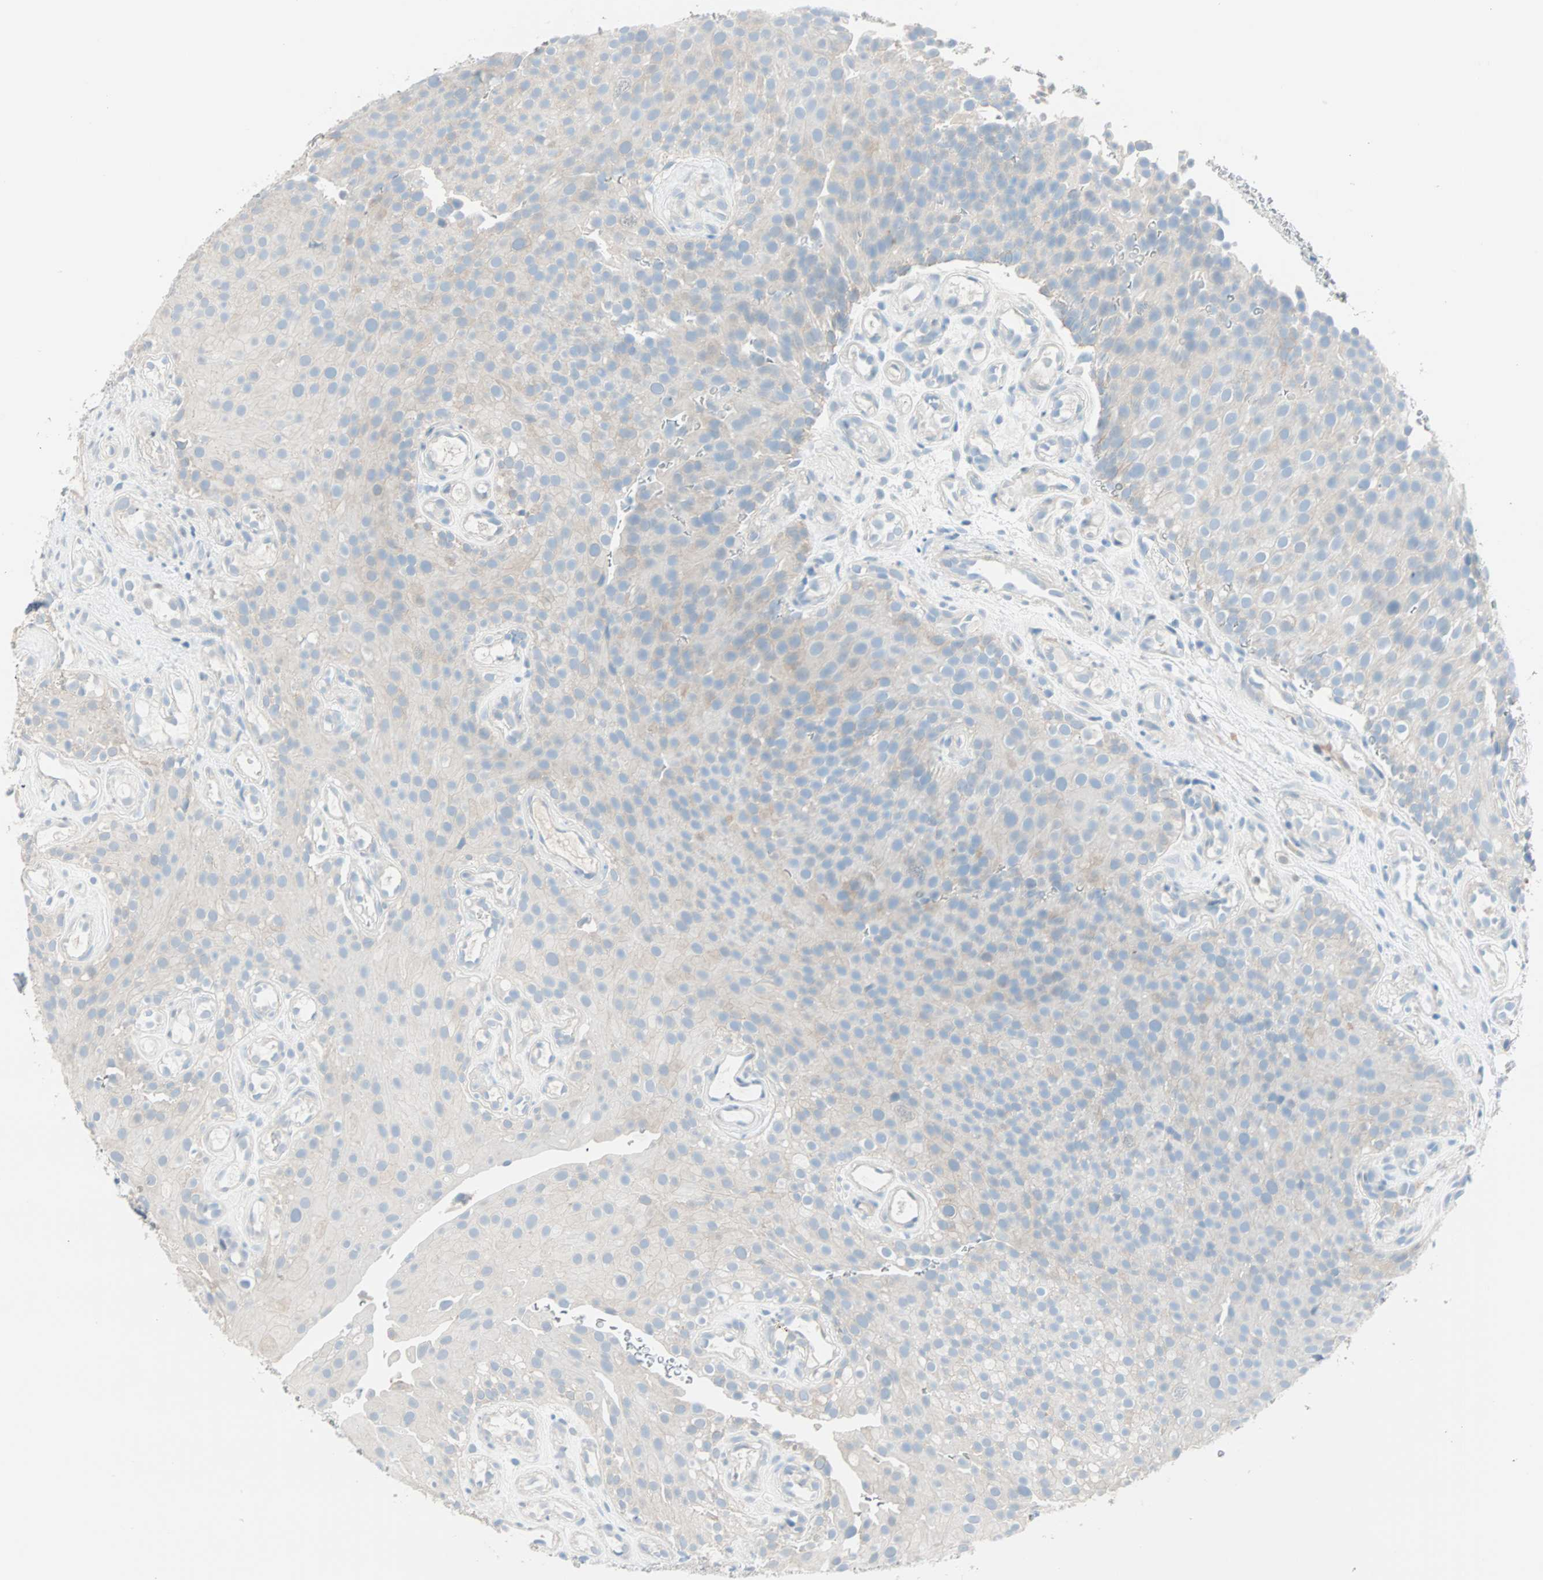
{"staining": {"intensity": "weak", "quantity": "25%-75%", "location": "cytoplasmic/membranous"}, "tissue": "urothelial cancer", "cell_type": "Tumor cells", "image_type": "cancer", "snomed": [{"axis": "morphology", "description": "Urothelial carcinoma, Low grade"}, {"axis": "topography", "description": "Urinary bladder"}], "caption": "Immunohistochemistry (IHC) photomicrograph of neoplastic tissue: human urothelial carcinoma (low-grade) stained using immunohistochemistry (IHC) shows low levels of weak protein expression localized specifically in the cytoplasmic/membranous of tumor cells, appearing as a cytoplasmic/membranous brown color.", "gene": "ATF6", "patient": {"sex": "male", "age": 78}}